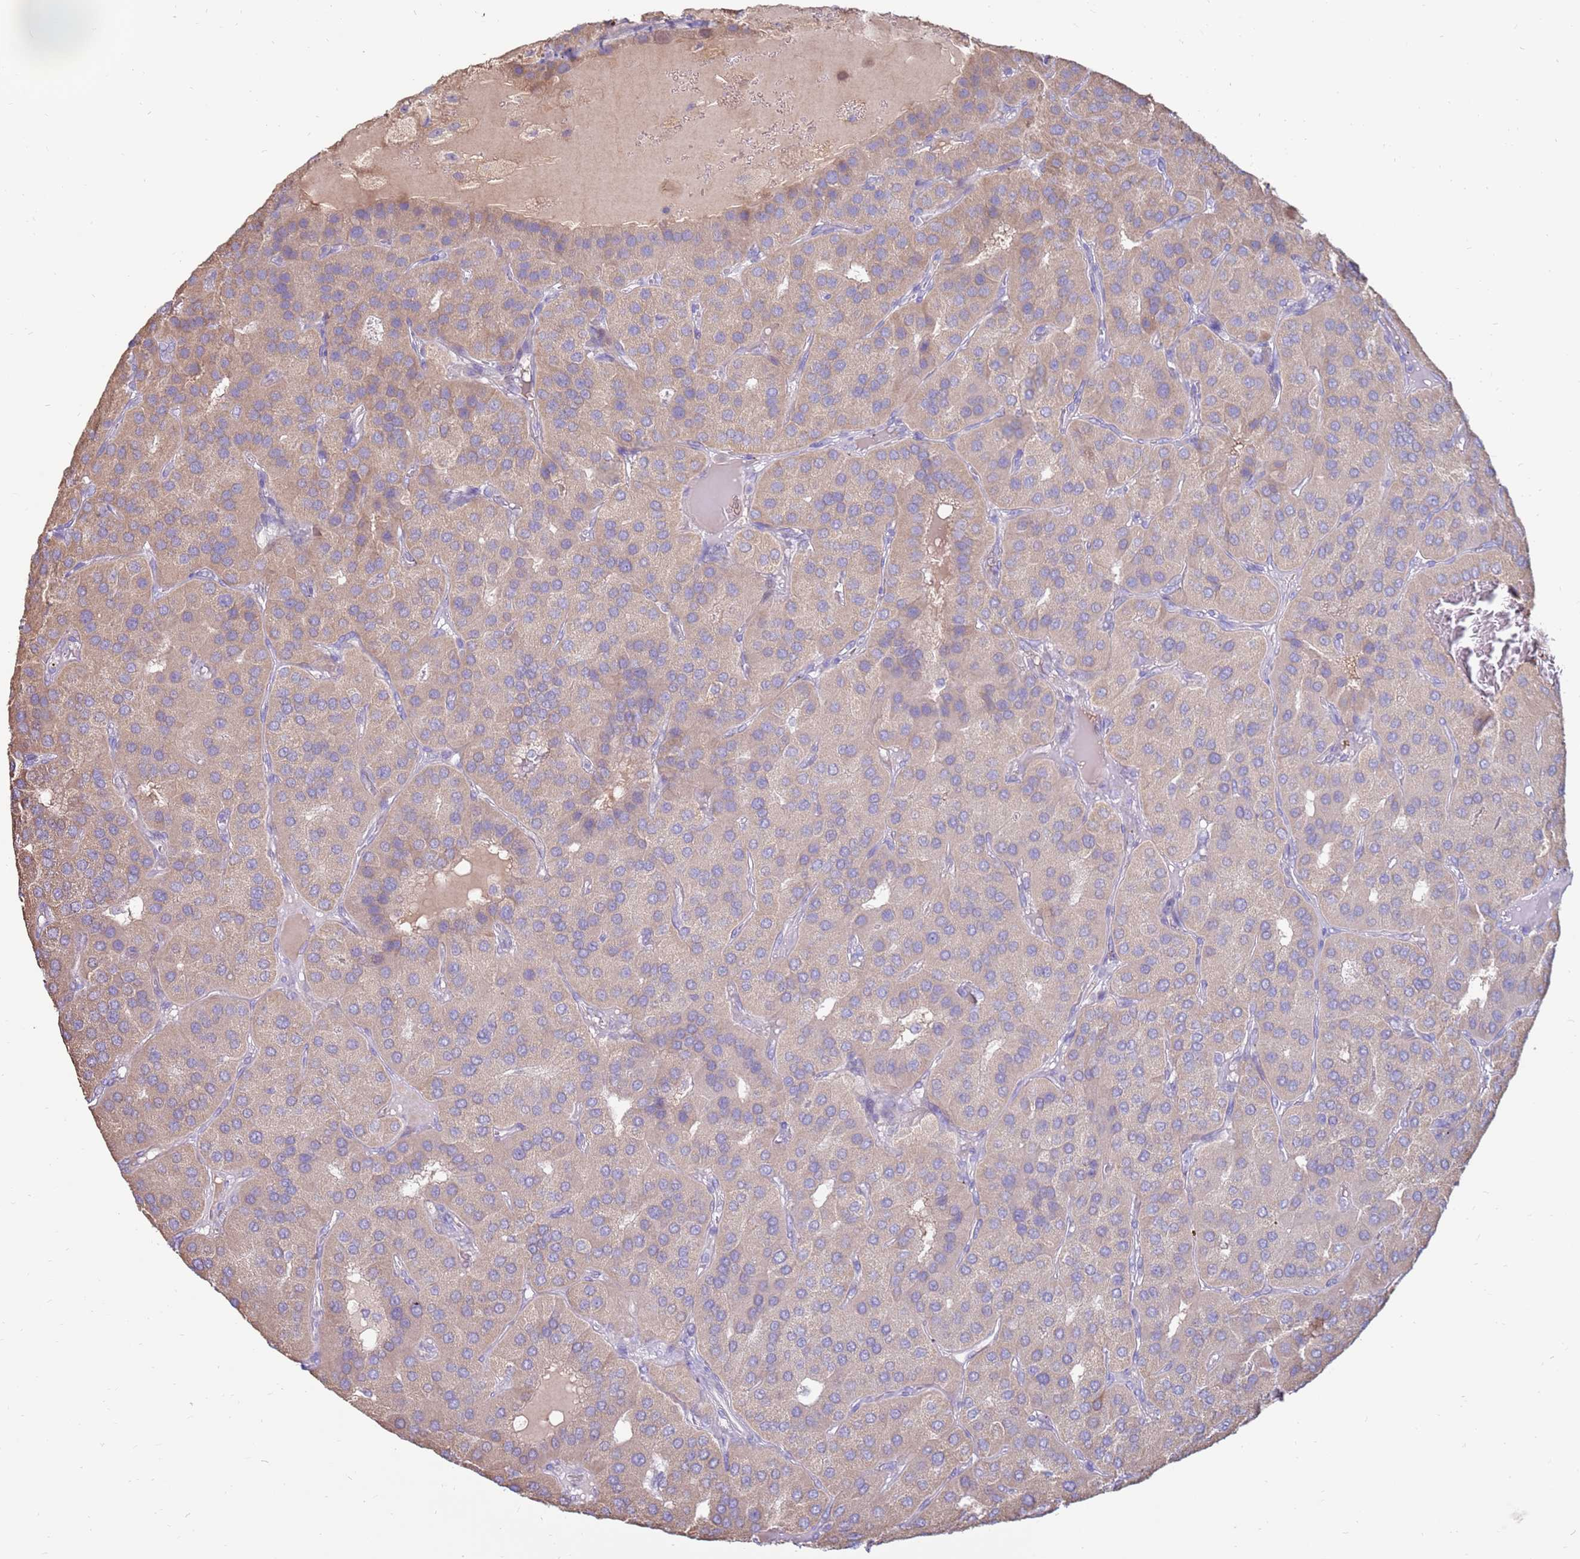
{"staining": {"intensity": "negative", "quantity": "none", "location": "none"}, "tissue": "parathyroid gland", "cell_type": "Glandular cells", "image_type": "normal", "snomed": [{"axis": "morphology", "description": "Normal tissue, NOS"}, {"axis": "morphology", "description": "Adenoma, NOS"}, {"axis": "topography", "description": "Parathyroid gland"}], "caption": "A high-resolution image shows IHC staining of unremarkable parathyroid gland, which reveals no significant positivity in glandular cells.", "gene": "SLC44A4", "patient": {"sex": "female", "age": 86}}